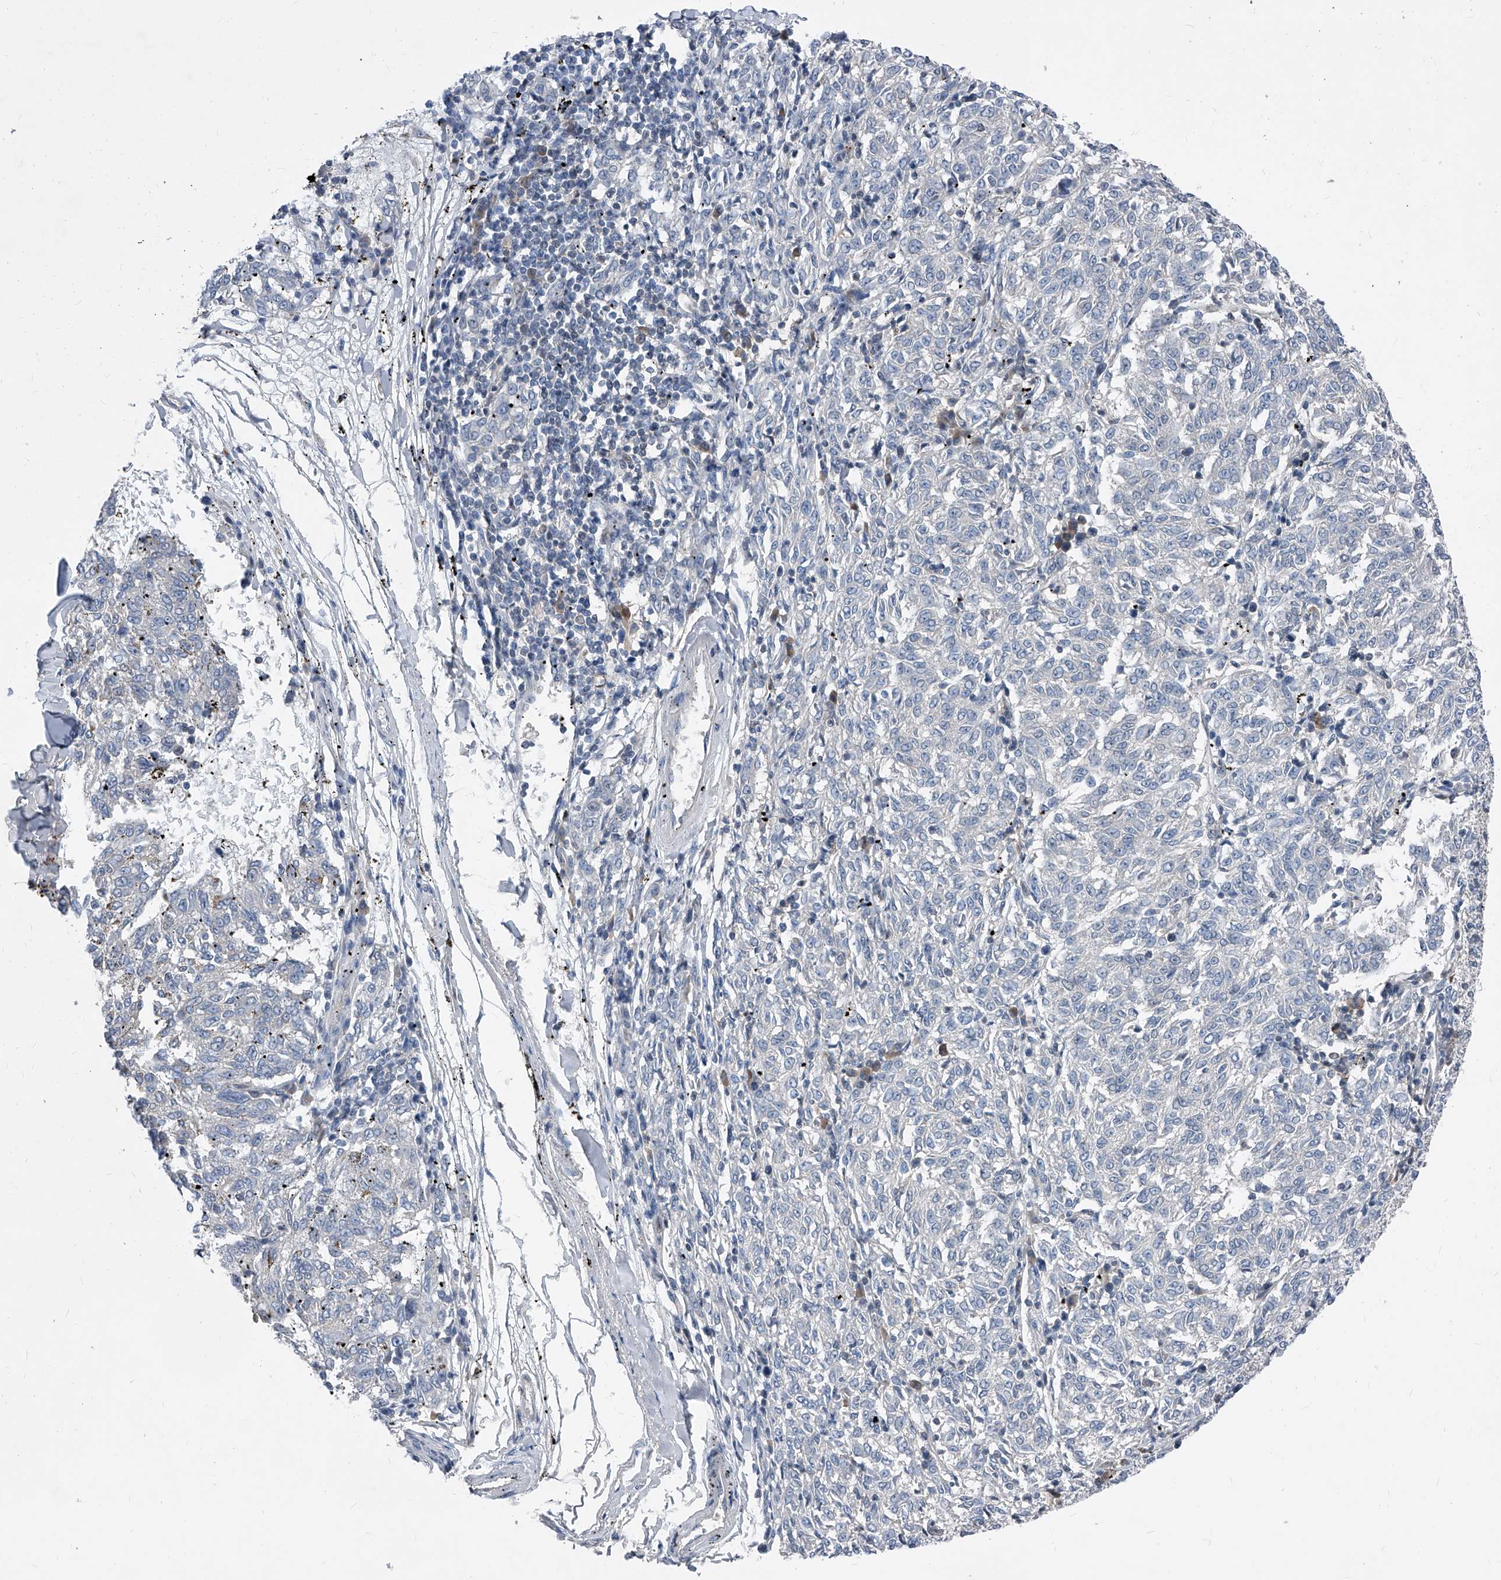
{"staining": {"intensity": "negative", "quantity": "none", "location": "none"}, "tissue": "melanoma", "cell_type": "Tumor cells", "image_type": "cancer", "snomed": [{"axis": "morphology", "description": "Malignant melanoma, NOS"}, {"axis": "topography", "description": "Skin"}], "caption": "This is a histopathology image of immunohistochemistry (IHC) staining of melanoma, which shows no positivity in tumor cells.", "gene": "MAP2K6", "patient": {"sex": "female", "age": 72}}